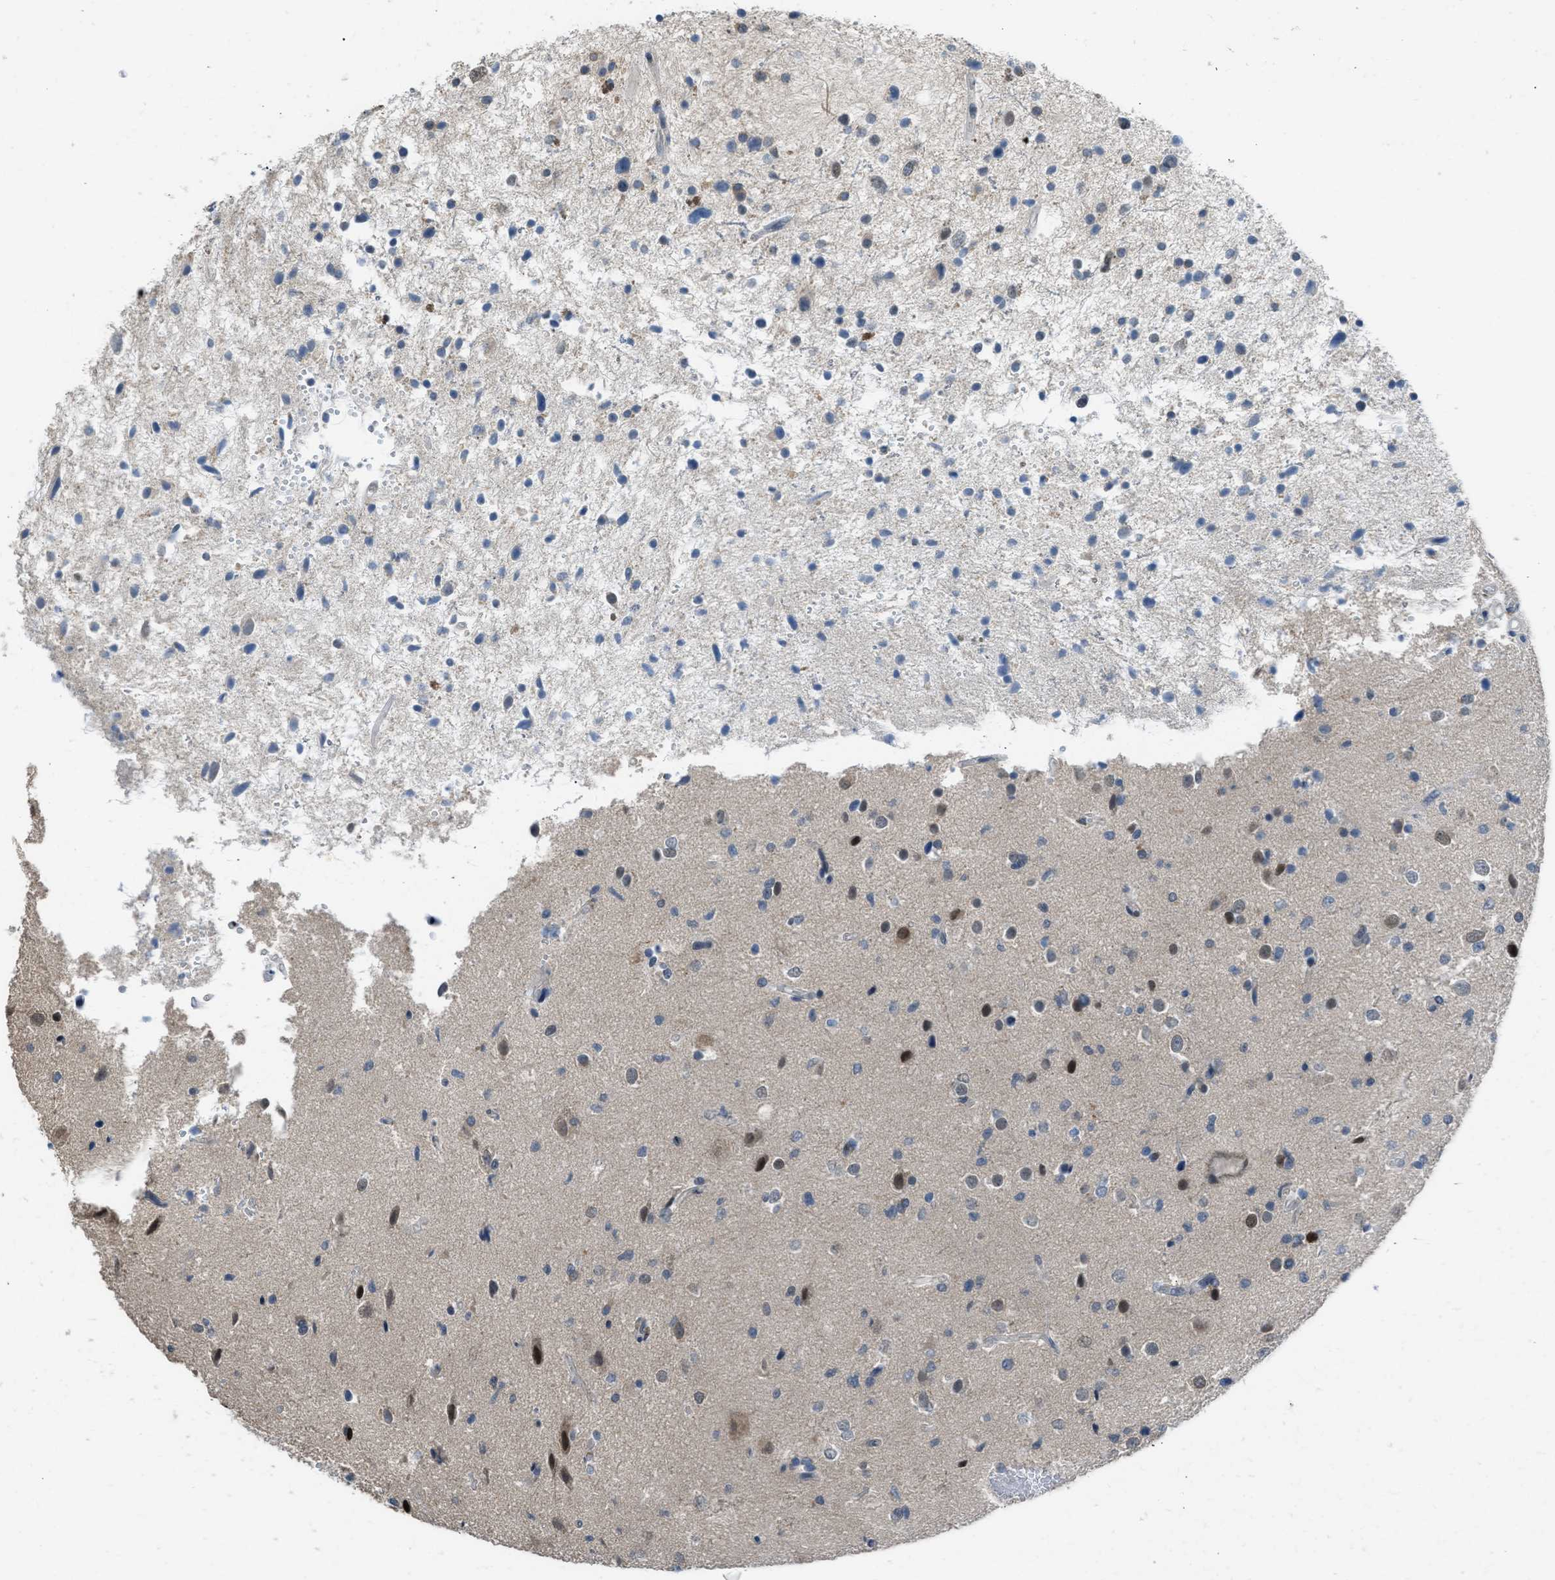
{"staining": {"intensity": "moderate", "quantity": "<25%", "location": "nuclear"}, "tissue": "glioma", "cell_type": "Tumor cells", "image_type": "cancer", "snomed": [{"axis": "morphology", "description": "Glioma, malignant, High grade"}, {"axis": "topography", "description": "Brain"}], "caption": "There is low levels of moderate nuclear positivity in tumor cells of glioma, as demonstrated by immunohistochemical staining (brown color).", "gene": "TTBK2", "patient": {"sex": "male", "age": 33}}